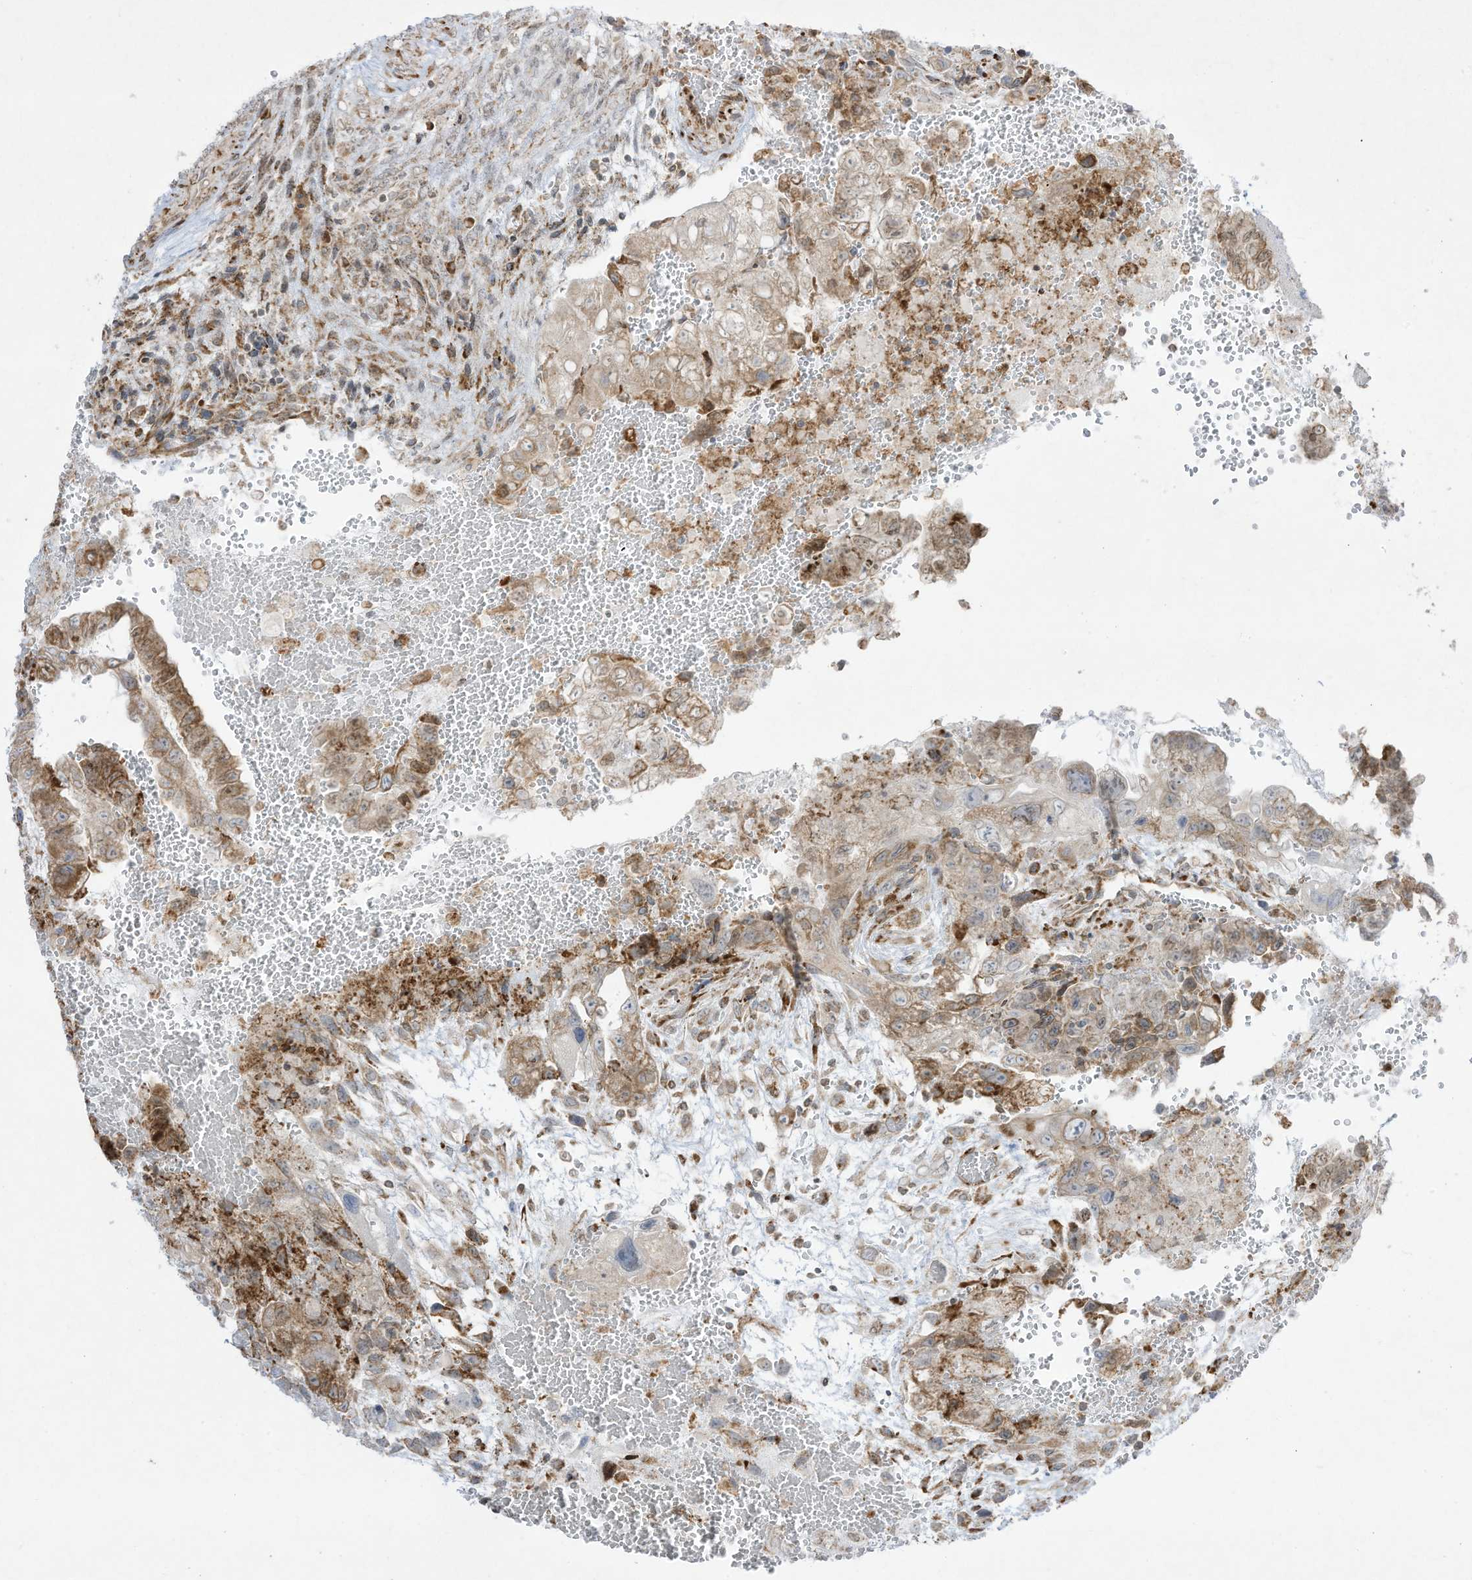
{"staining": {"intensity": "moderate", "quantity": "<25%", "location": "cytoplasmic/membranous"}, "tissue": "testis cancer", "cell_type": "Tumor cells", "image_type": "cancer", "snomed": [{"axis": "morphology", "description": "Carcinoma, Embryonal, NOS"}, {"axis": "topography", "description": "Testis"}], "caption": "Immunohistochemistry micrograph of neoplastic tissue: testis cancer (embryonal carcinoma) stained using IHC exhibits low levels of moderate protein expression localized specifically in the cytoplasmic/membranous of tumor cells, appearing as a cytoplasmic/membranous brown color.", "gene": "PTK6", "patient": {"sex": "male", "age": 37}}